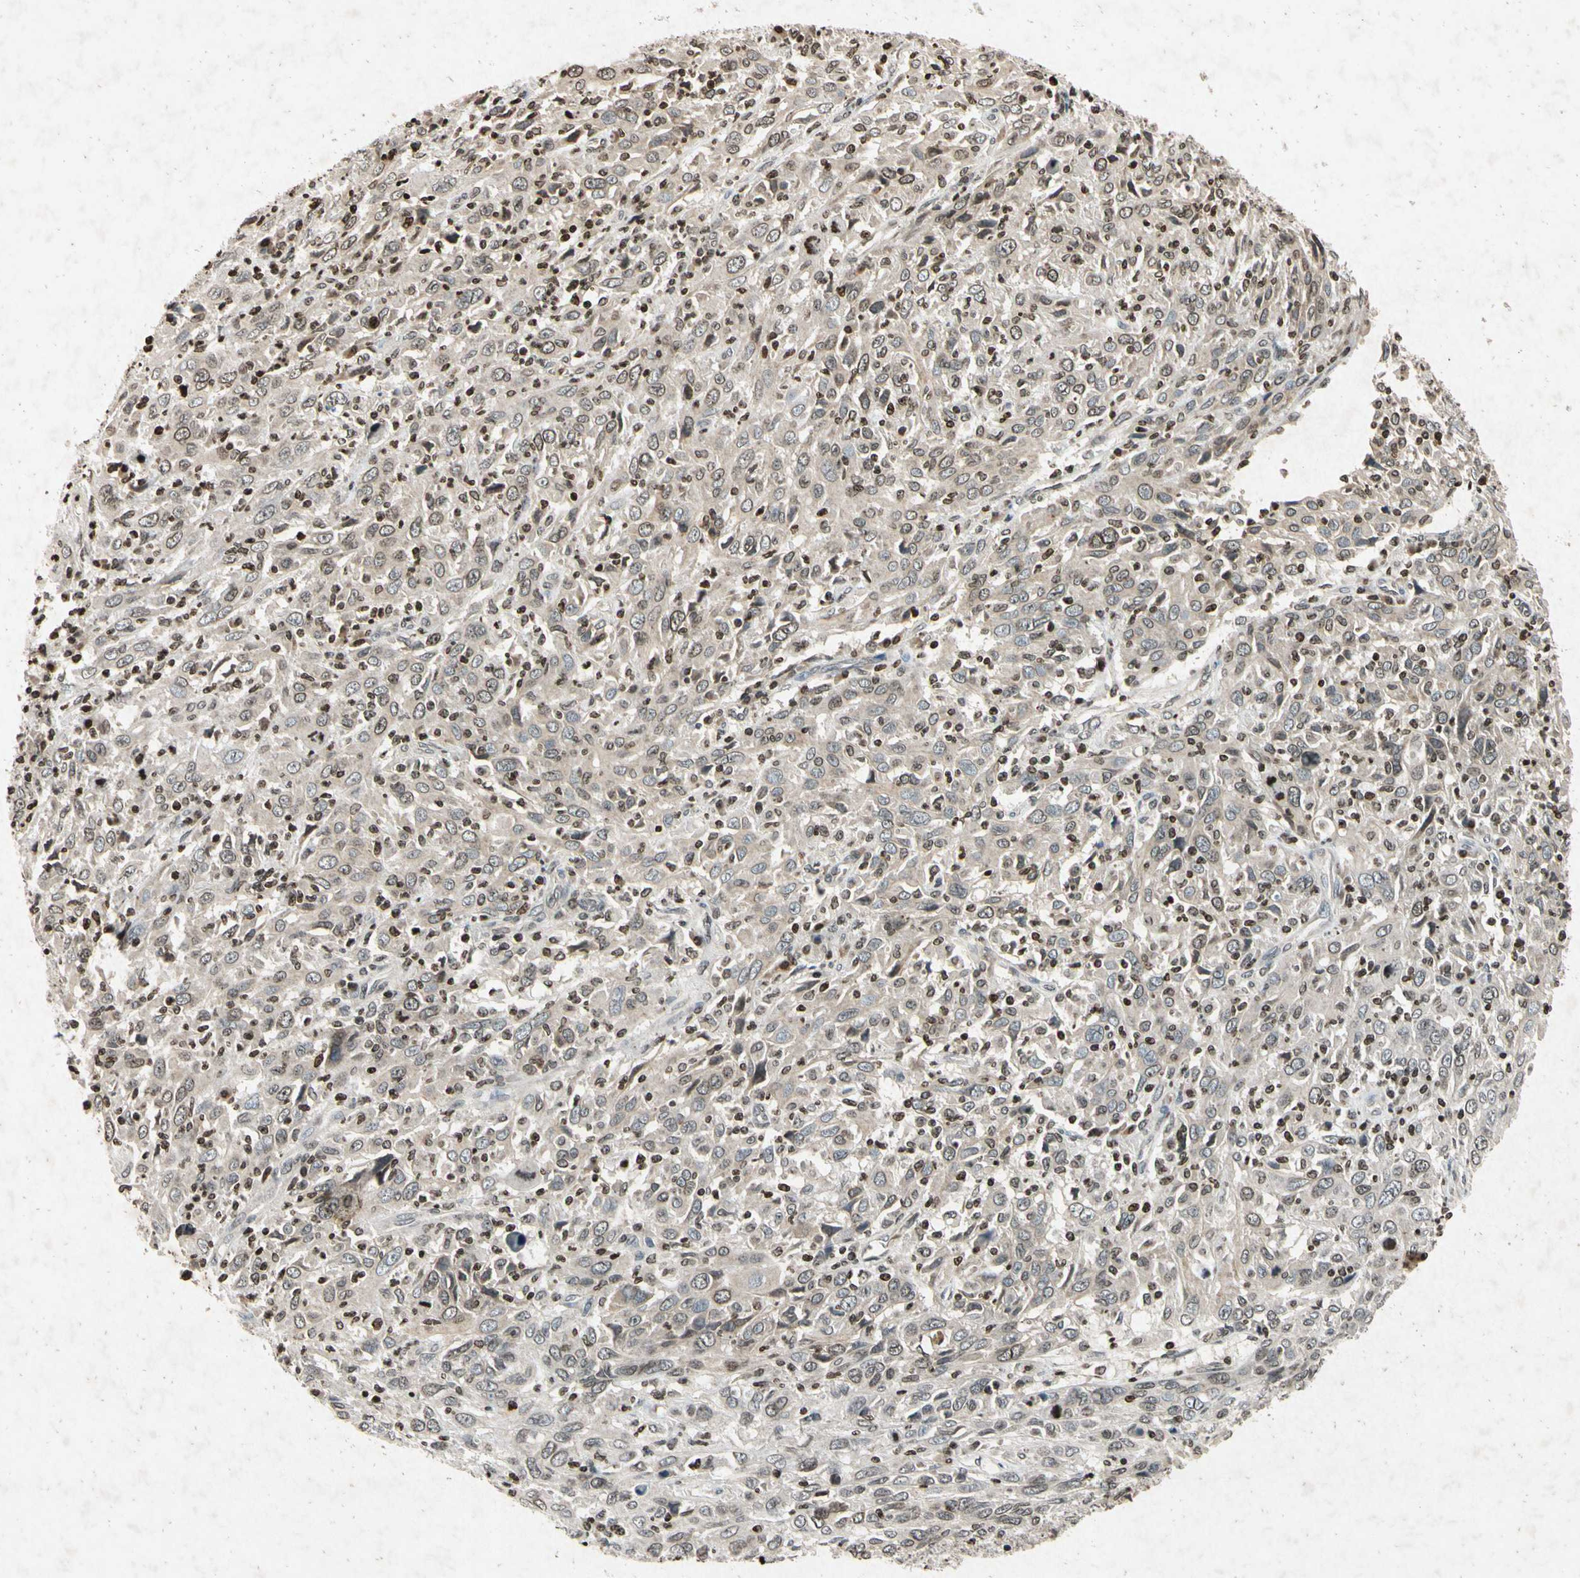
{"staining": {"intensity": "negative", "quantity": "none", "location": "none"}, "tissue": "cervical cancer", "cell_type": "Tumor cells", "image_type": "cancer", "snomed": [{"axis": "morphology", "description": "Squamous cell carcinoma, NOS"}, {"axis": "topography", "description": "Cervix"}], "caption": "This is an immunohistochemistry (IHC) histopathology image of cervical cancer. There is no staining in tumor cells.", "gene": "HOXB3", "patient": {"sex": "female", "age": 46}}